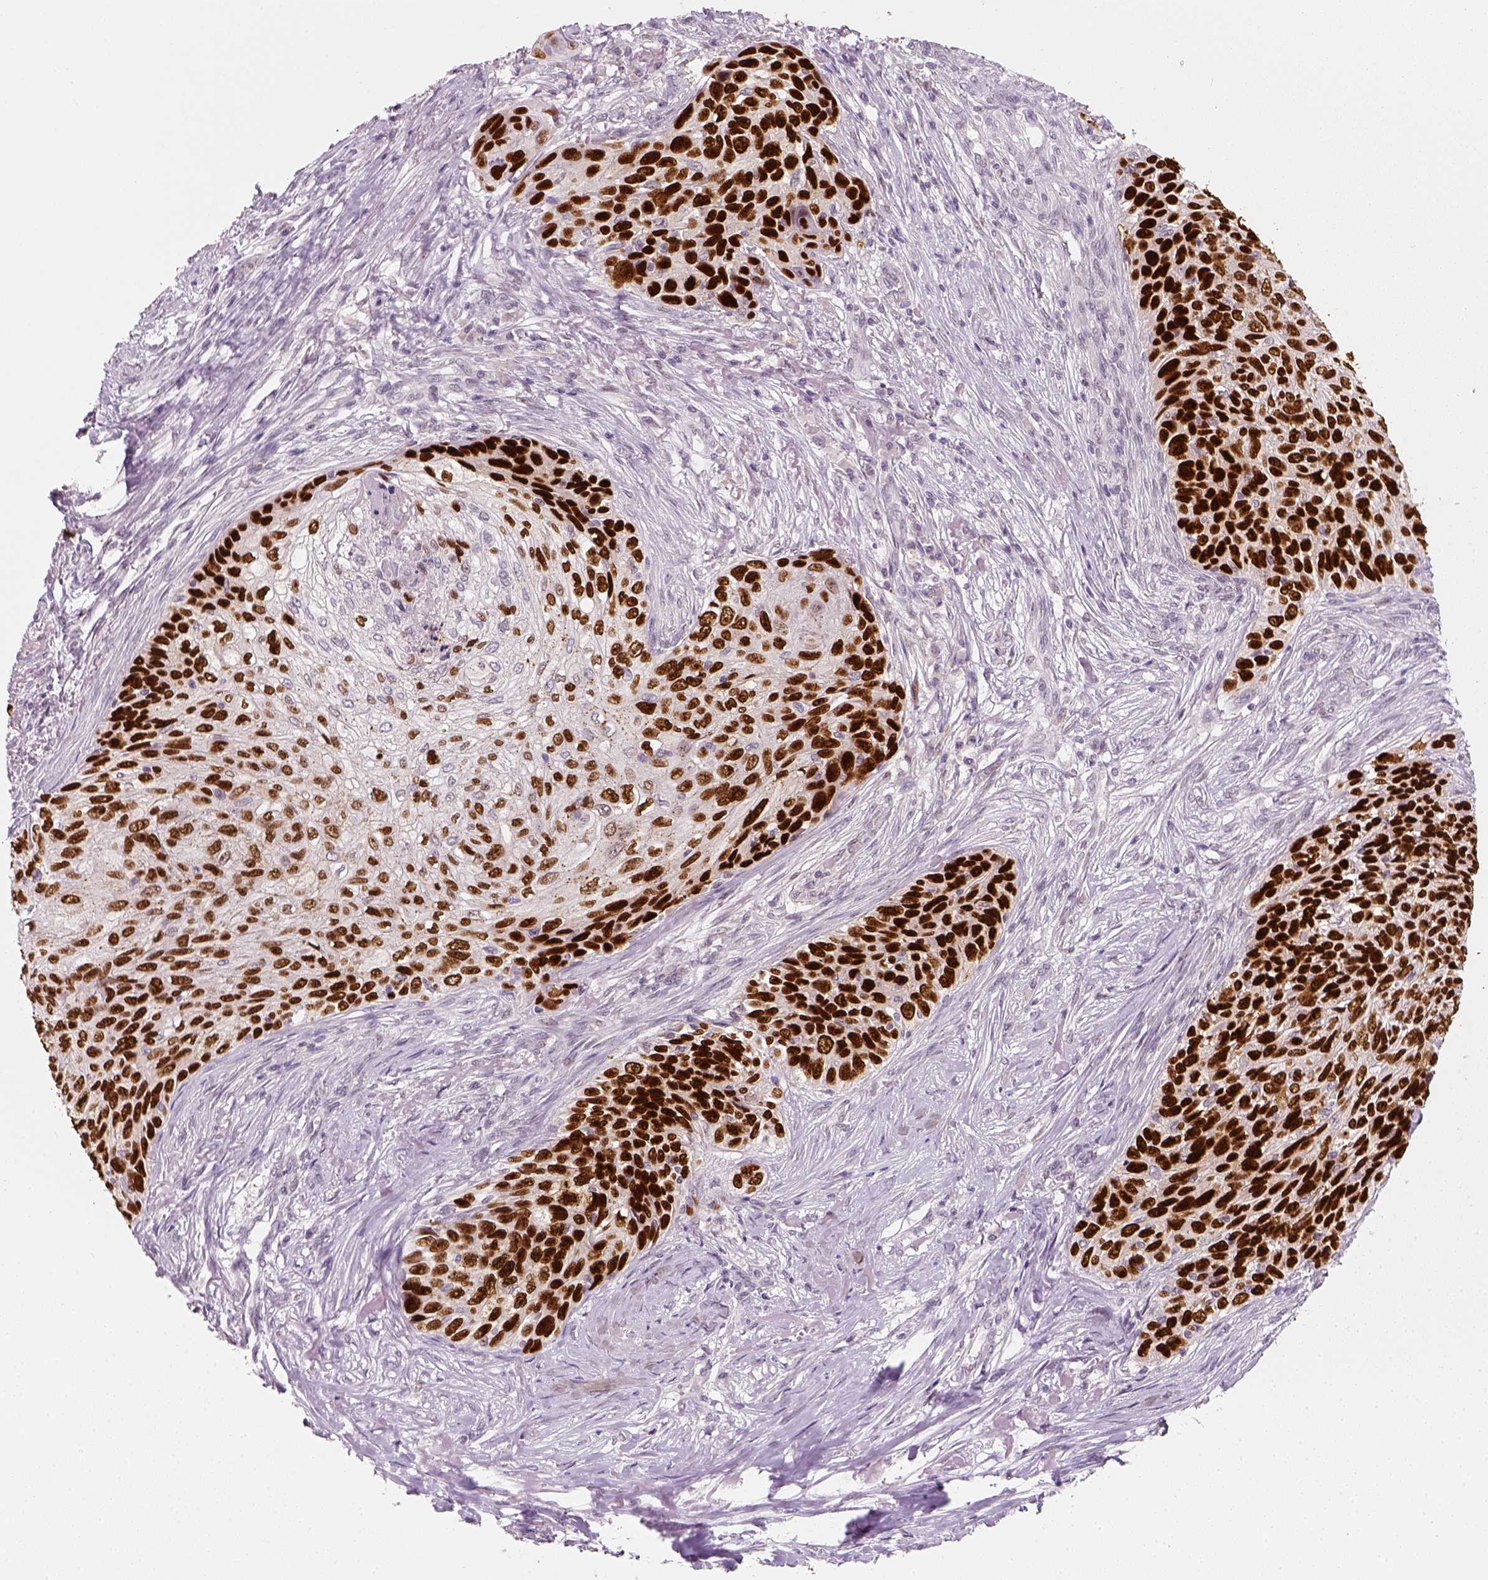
{"staining": {"intensity": "strong", "quantity": ">75%", "location": "nuclear"}, "tissue": "skin cancer", "cell_type": "Tumor cells", "image_type": "cancer", "snomed": [{"axis": "morphology", "description": "Squamous cell carcinoma, NOS"}, {"axis": "topography", "description": "Skin"}], "caption": "The micrograph displays immunohistochemical staining of skin cancer (squamous cell carcinoma). There is strong nuclear staining is identified in approximately >75% of tumor cells. (IHC, brightfield microscopy, high magnification).", "gene": "TP53", "patient": {"sex": "male", "age": 92}}